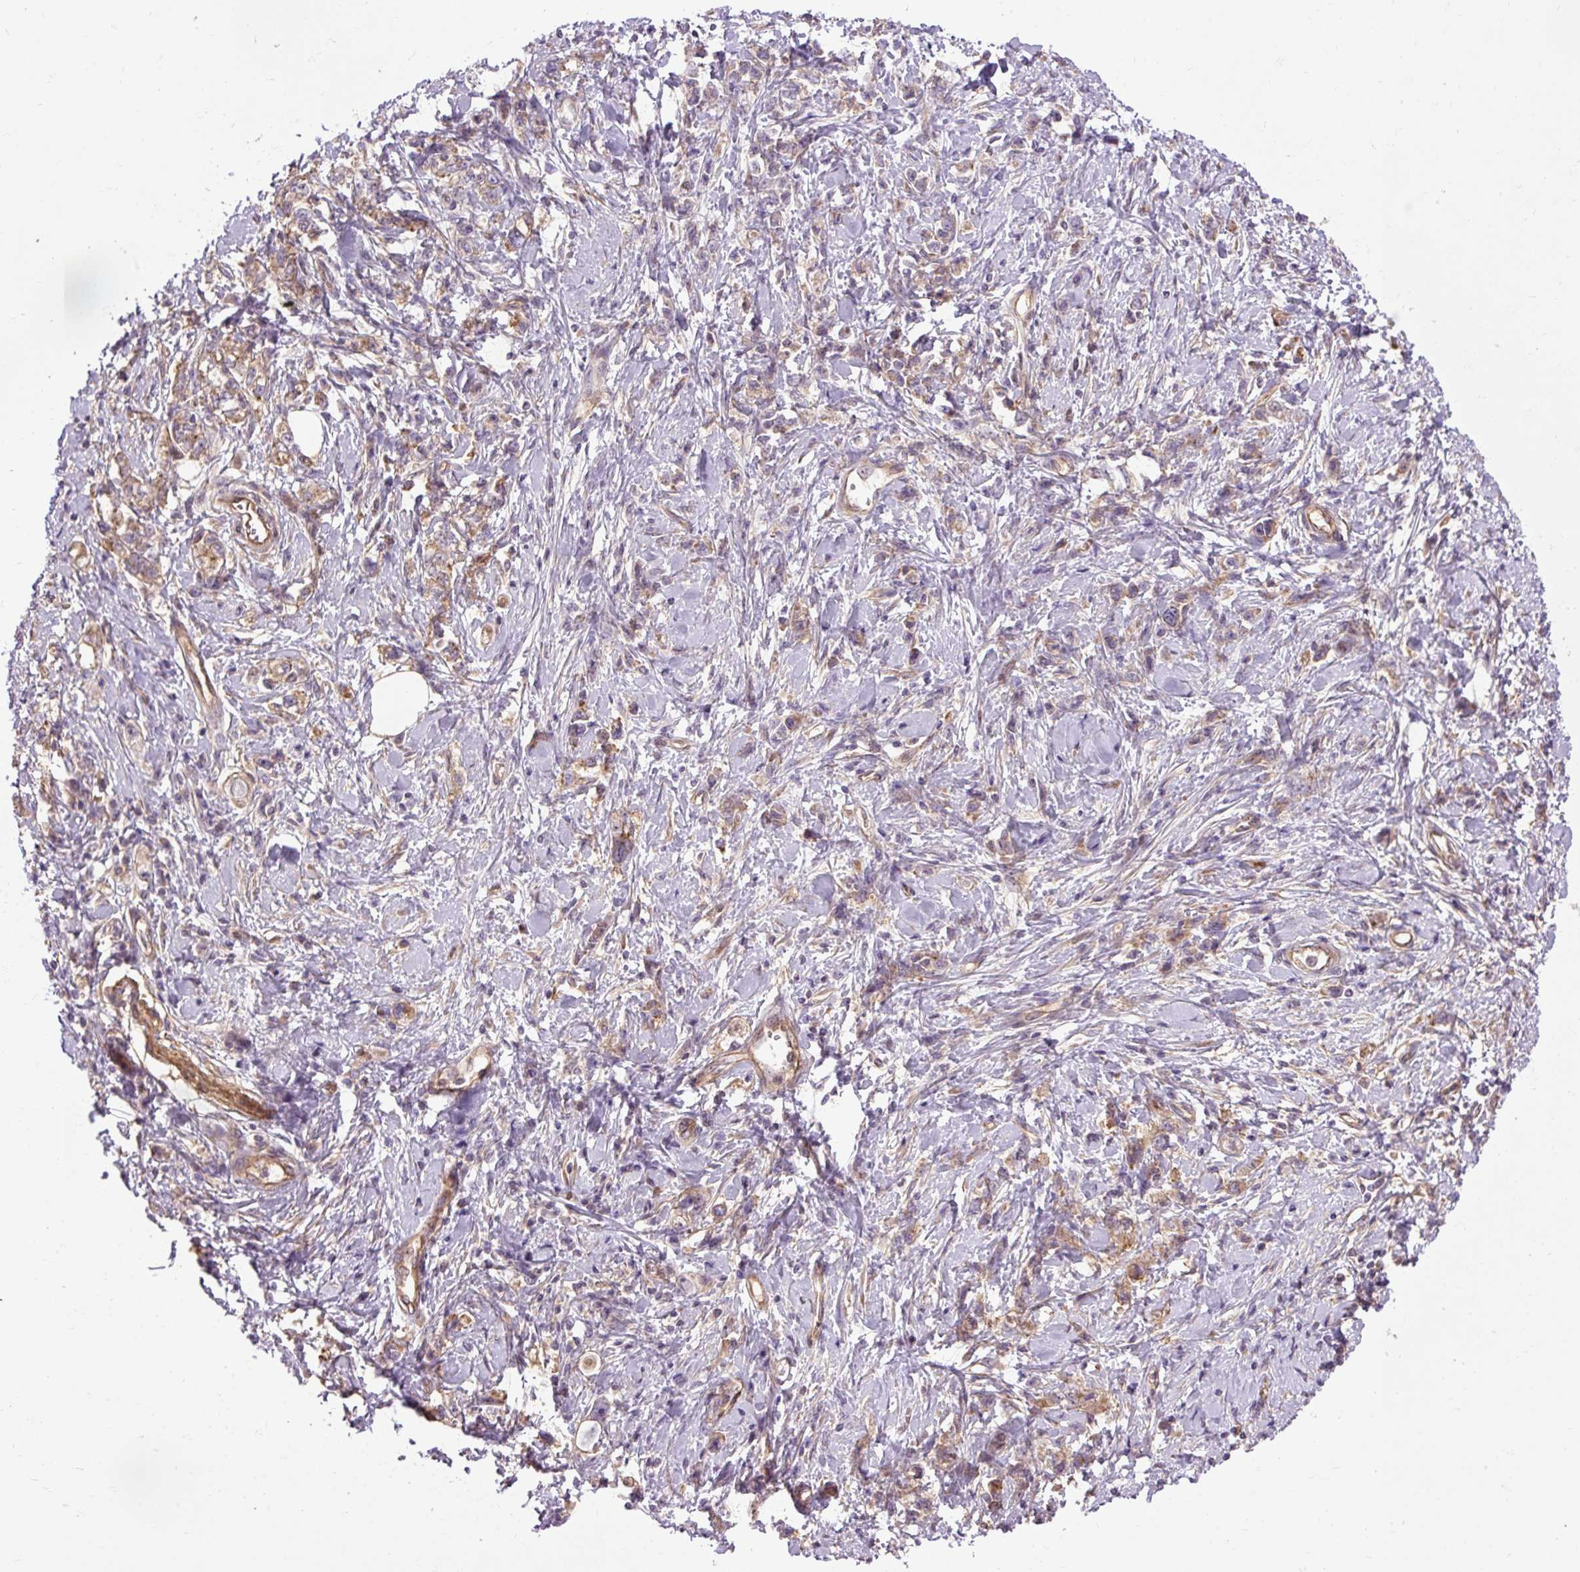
{"staining": {"intensity": "weak", "quantity": "<25%", "location": "cytoplasmic/membranous"}, "tissue": "stomach cancer", "cell_type": "Tumor cells", "image_type": "cancer", "snomed": [{"axis": "morphology", "description": "Adenocarcinoma, NOS"}, {"axis": "topography", "description": "Stomach"}], "caption": "DAB (3,3'-diaminobenzidine) immunohistochemical staining of human stomach adenocarcinoma displays no significant positivity in tumor cells.", "gene": "CCDC93", "patient": {"sex": "female", "age": 76}}